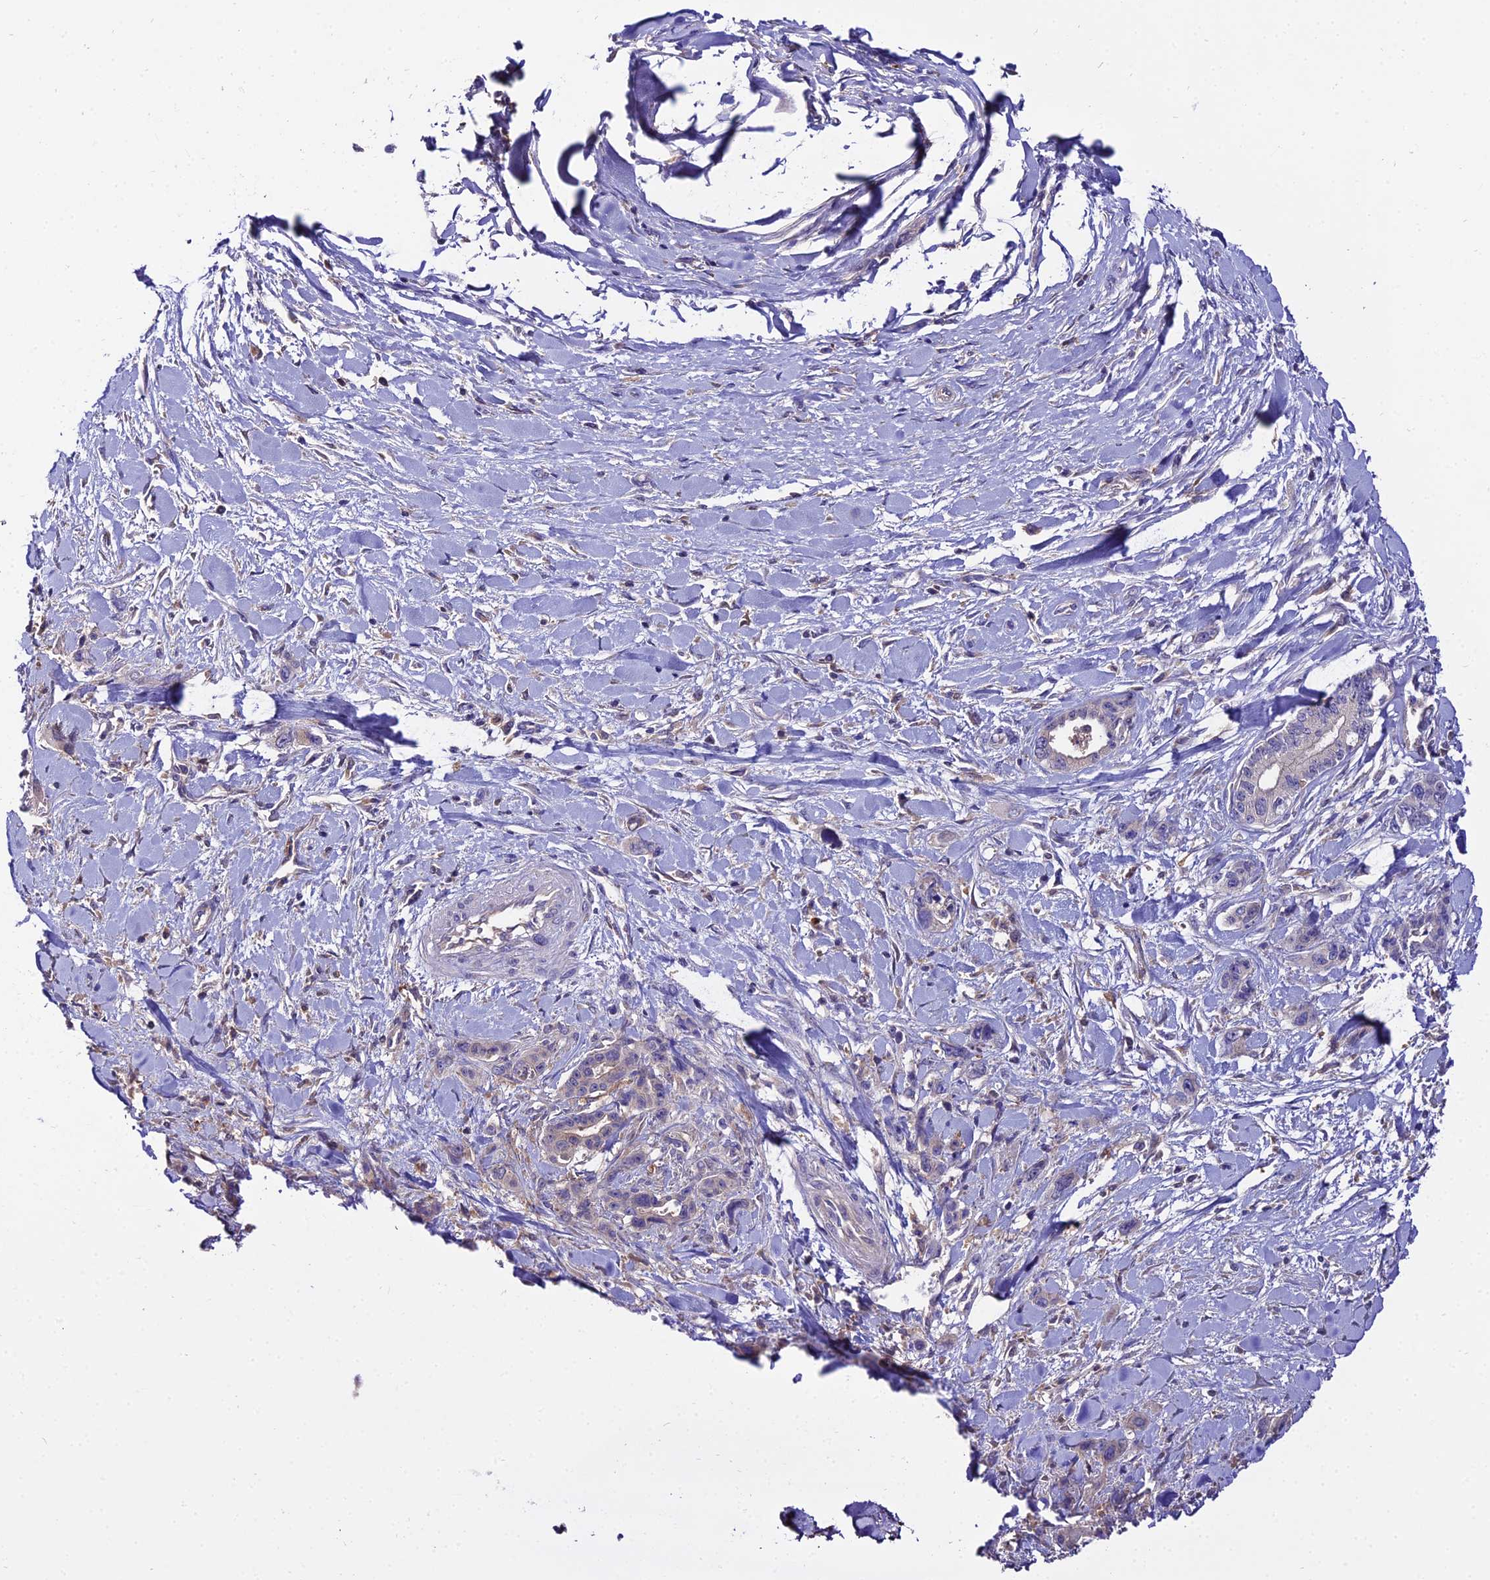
{"staining": {"intensity": "negative", "quantity": "none", "location": "none"}, "tissue": "pancreatic cancer", "cell_type": "Tumor cells", "image_type": "cancer", "snomed": [{"axis": "morphology", "description": "Adenocarcinoma, NOS"}, {"axis": "topography", "description": "Pancreas"}], "caption": "There is no significant staining in tumor cells of pancreatic cancer.", "gene": "C2orf69", "patient": {"sex": "male", "age": 46}}